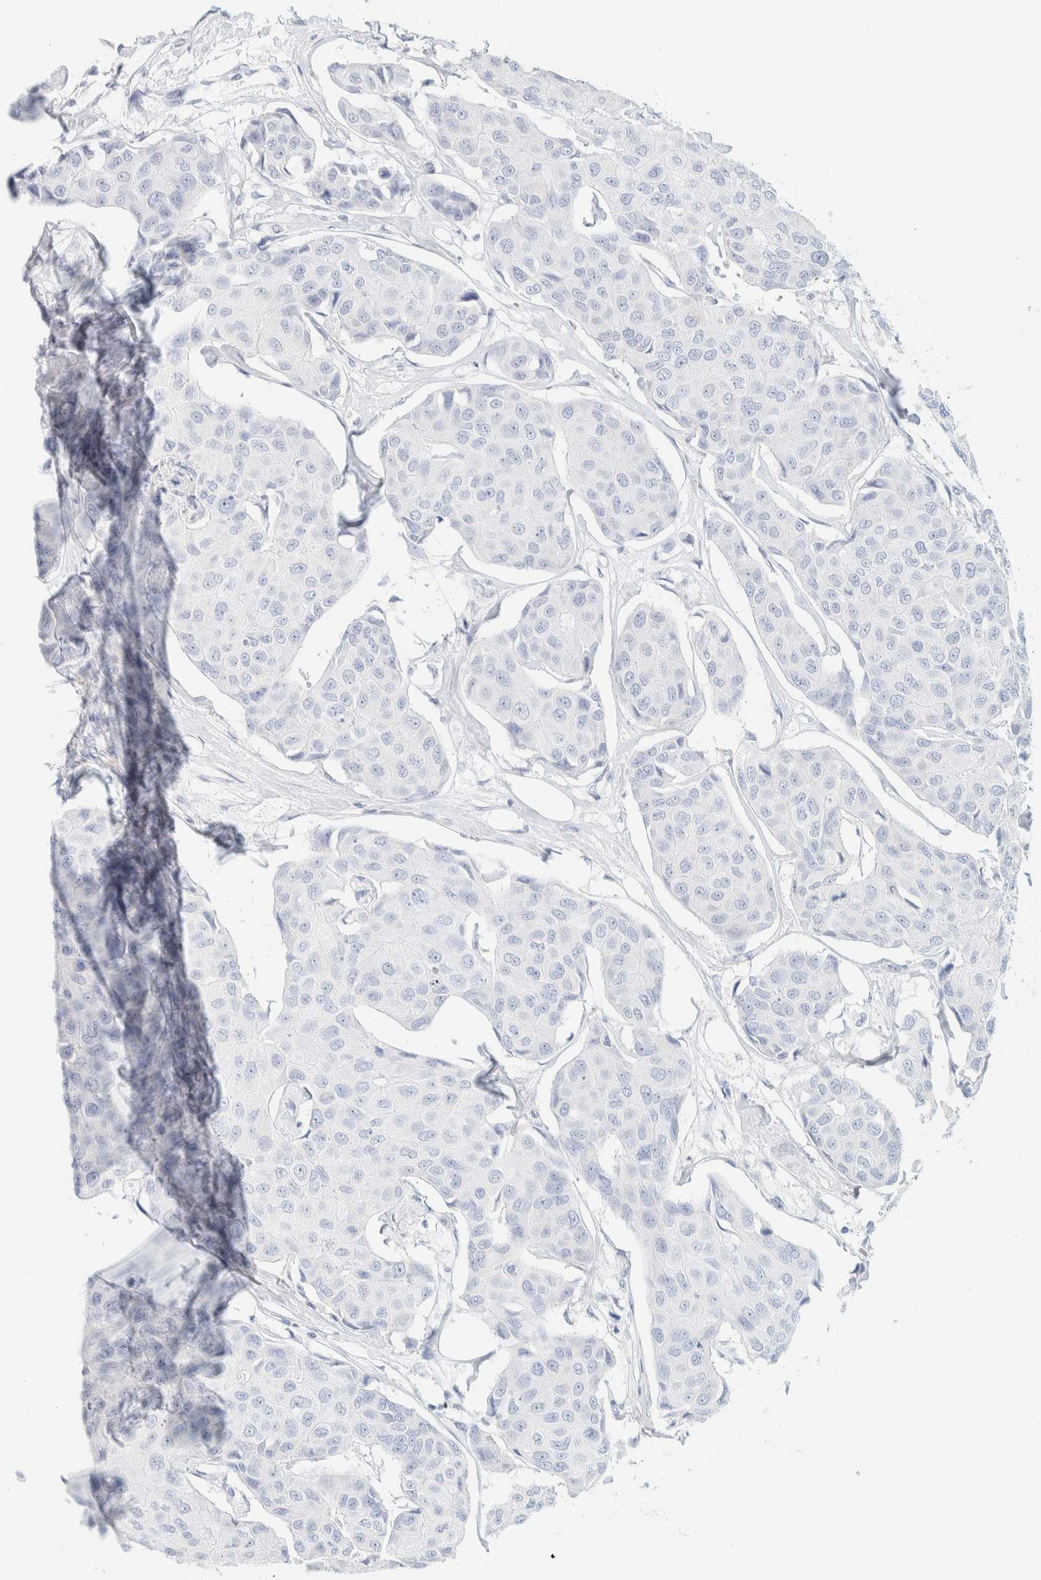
{"staining": {"intensity": "negative", "quantity": "none", "location": "none"}, "tissue": "breast cancer", "cell_type": "Tumor cells", "image_type": "cancer", "snomed": [{"axis": "morphology", "description": "Duct carcinoma"}, {"axis": "topography", "description": "Breast"}], "caption": "Protein analysis of intraductal carcinoma (breast) demonstrates no significant positivity in tumor cells. (DAB (3,3'-diaminobenzidine) immunohistochemistry (IHC) visualized using brightfield microscopy, high magnification).", "gene": "AFMID", "patient": {"sex": "female", "age": 80}}